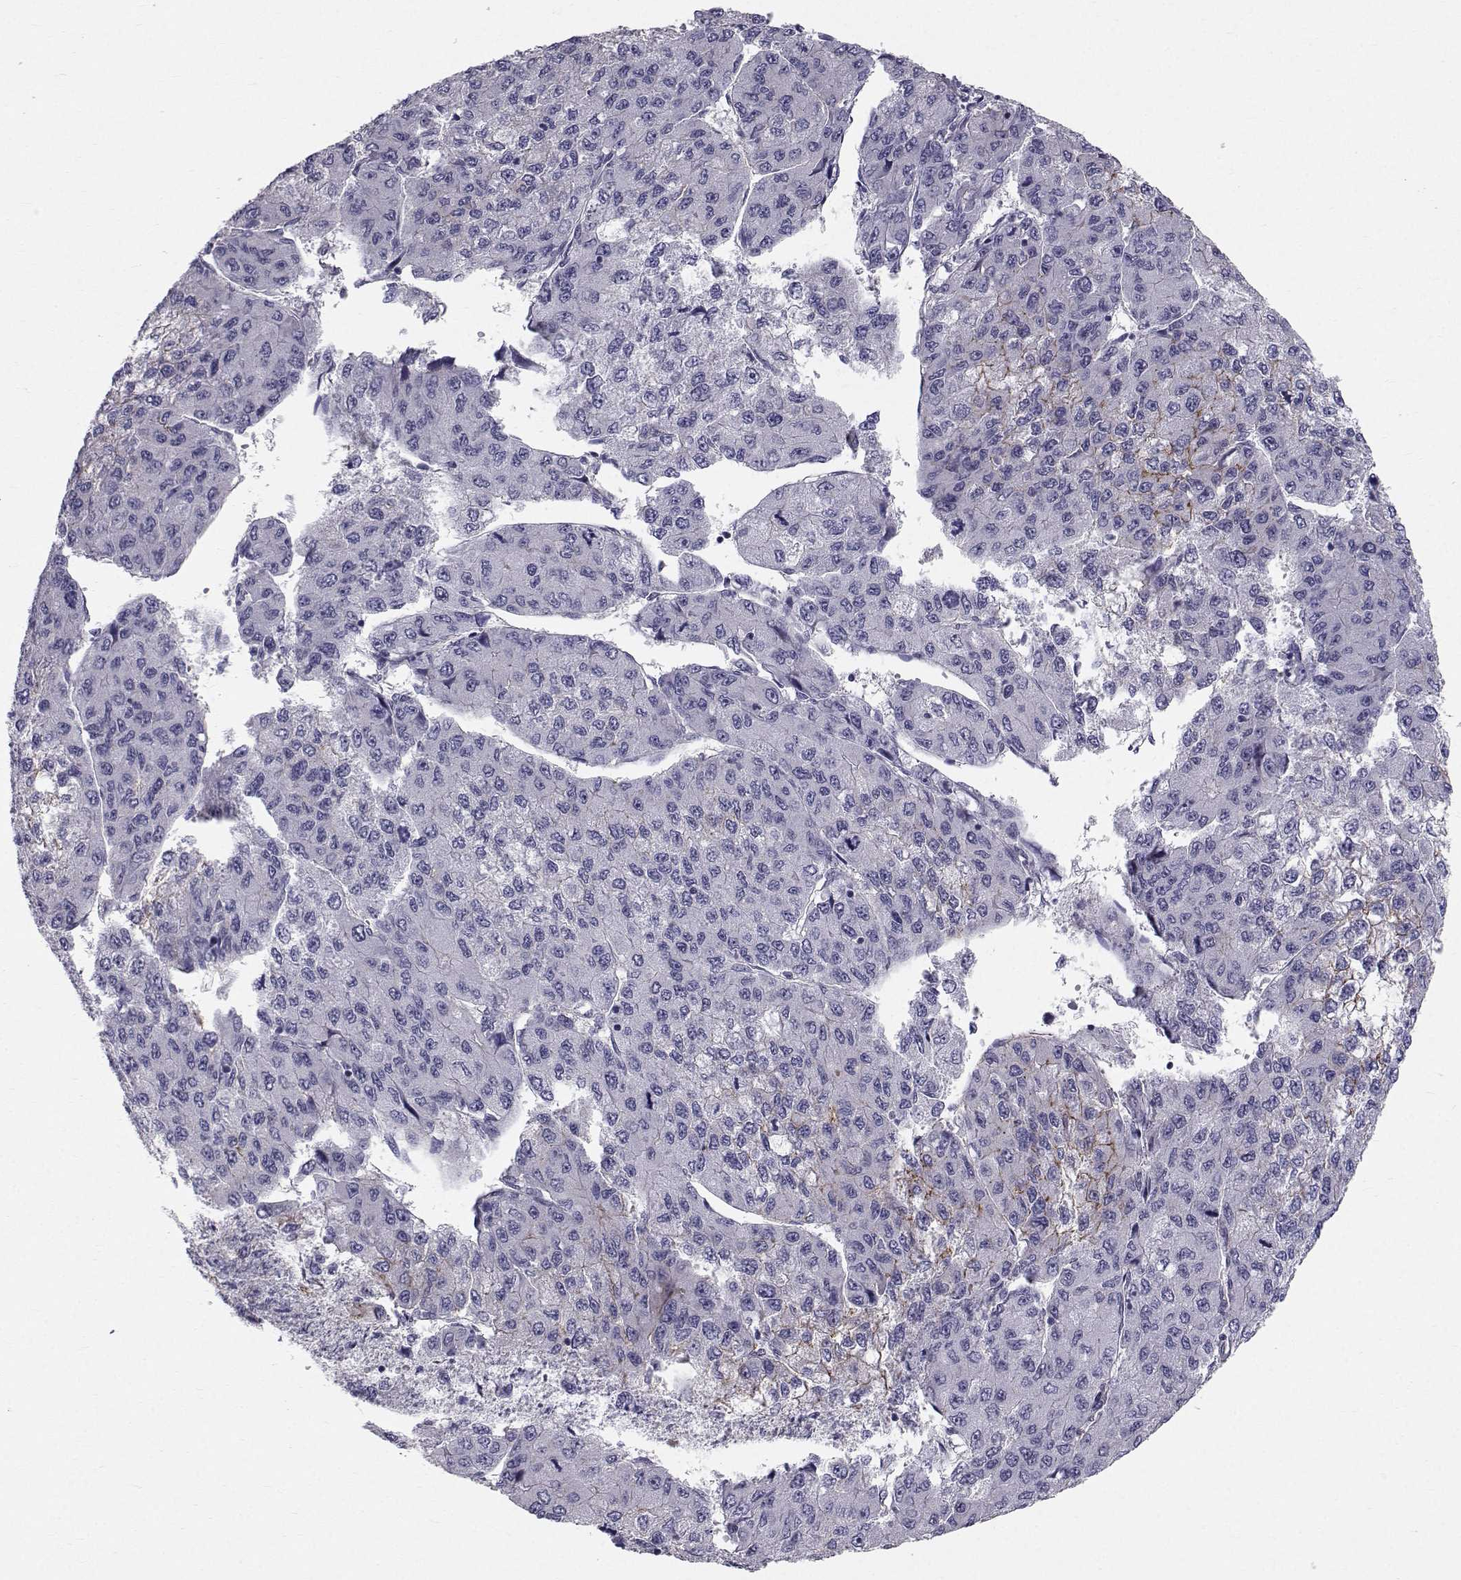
{"staining": {"intensity": "strong", "quantity": "<25%", "location": "cytoplasmic/membranous"}, "tissue": "liver cancer", "cell_type": "Tumor cells", "image_type": "cancer", "snomed": [{"axis": "morphology", "description": "Carcinoma, Hepatocellular, NOS"}, {"axis": "topography", "description": "Liver"}], "caption": "IHC photomicrograph of neoplastic tissue: human liver hepatocellular carcinoma stained using immunohistochemistry demonstrates medium levels of strong protein expression localized specifically in the cytoplasmic/membranous of tumor cells, appearing as a cytoplasmic/membranous brown color.", "gene": "SPDYE4", "patient": {"sex": "female", "age": 66}}